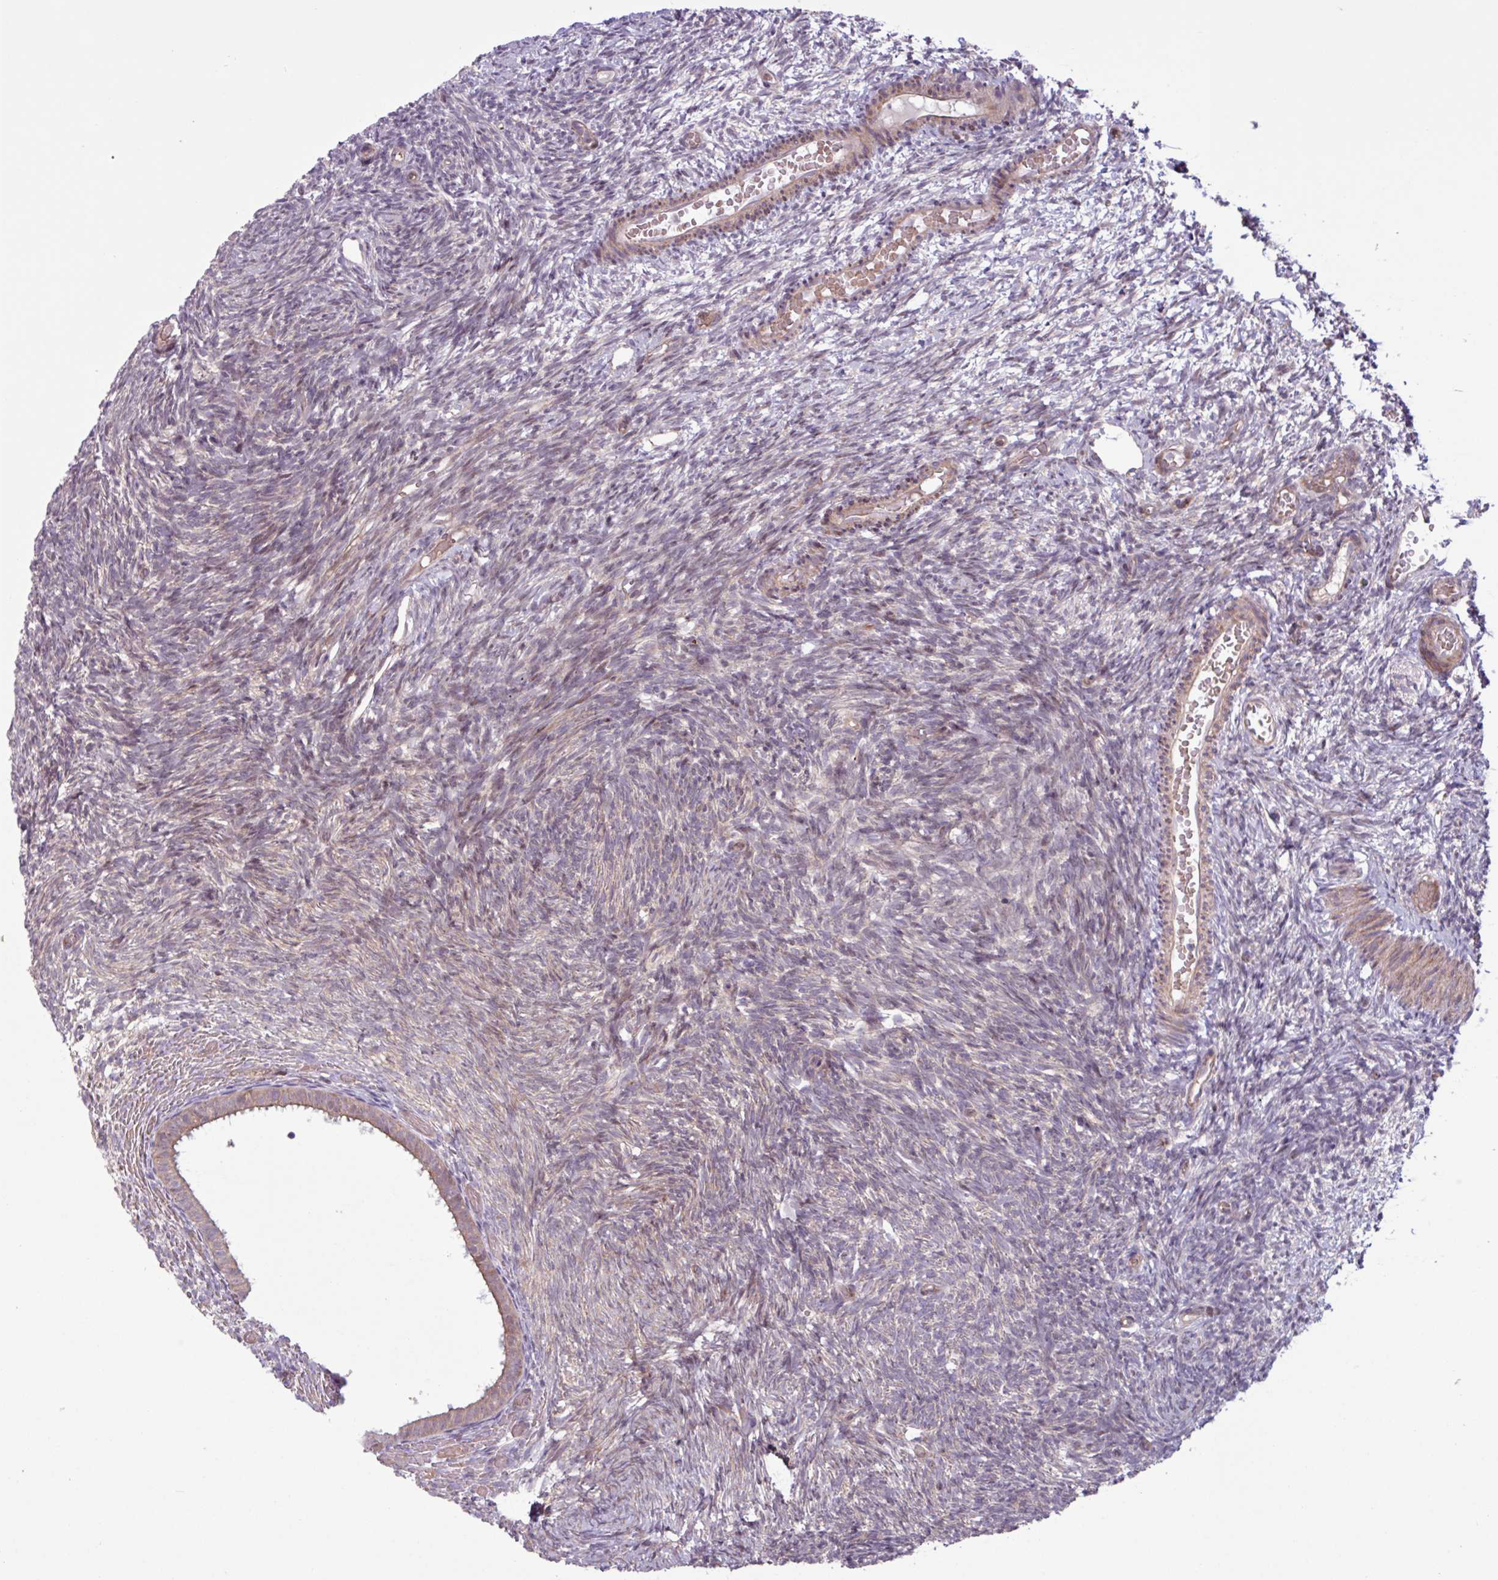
{"staining": {"intensity": "negative", "quantity": "none", "location": "none"}, "tissue": "ovary", "cell_type": "Ovarian stroma cells", "image_type": "normal", "snomed": [{"axis": "morphology", "description": "Normal tissue, NOS"}, {"axis": "topography", "description": "Ovary"}], "caption": "This is an IHC micrograph of benign human ovary. There is no expression in ovarian stroma cells.", "gene": "PDPR", "patient": {"sex": "female", "age": 39}}